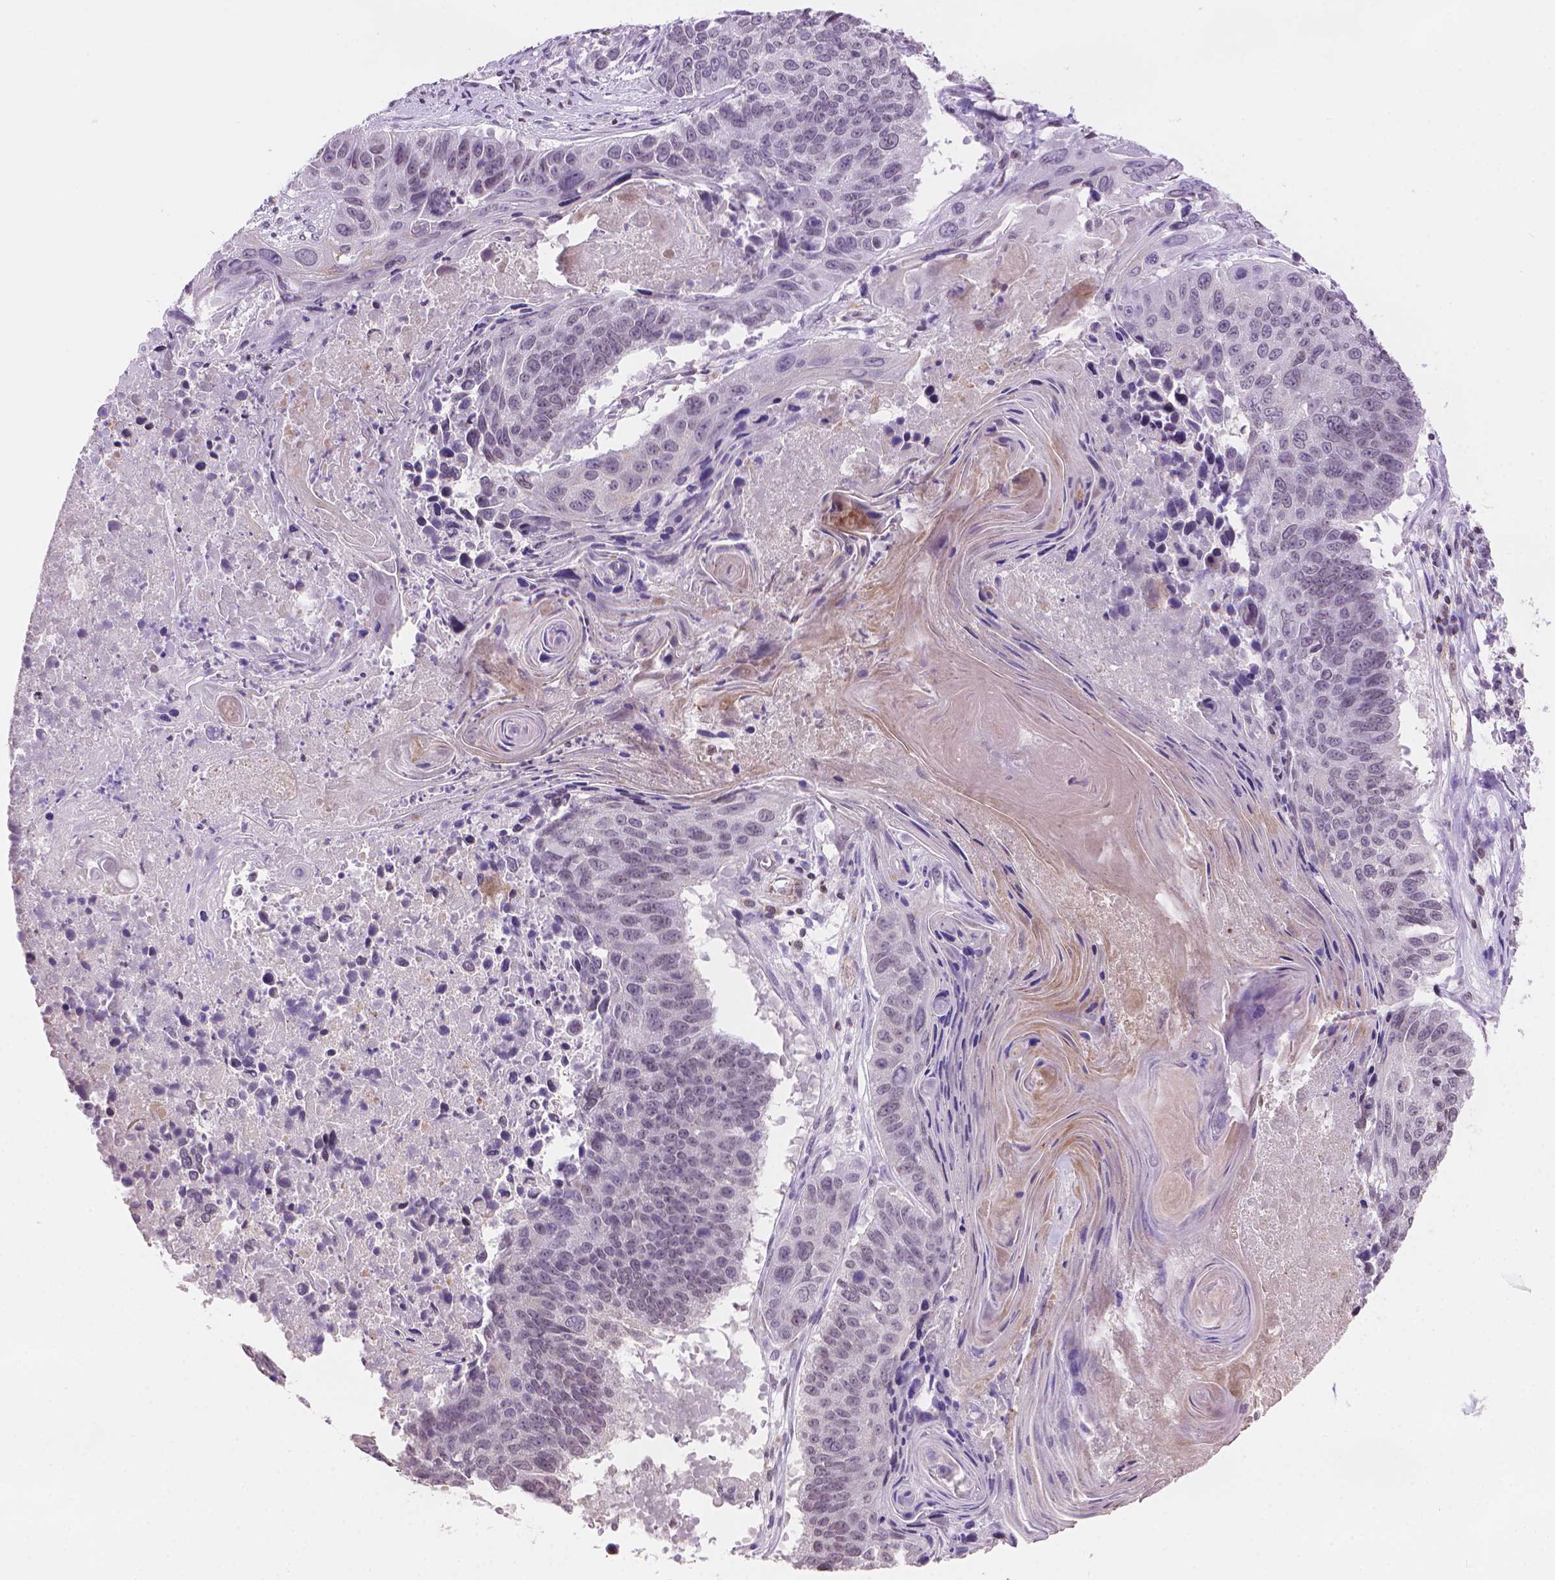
{"staining": {"intensity": "negative", "quantity": "none", "location": "none"}, "tissue": "lung cancer", "cell_type": "Tumor cells", "image_type": "cancer", "snomed": [{"axis": "morphology", "description": "Squamous cell carcinoma, NOS"}, {"axis": "topography", "description": "Lung"}], "caption": "Squamous cell carcinoma (lung) was stained to show a protein in brown. There is no significant staining in tumor cells. Brightfield microscopy of immunohistochemistry stained with DAB (brown) and hematoxylin (blue), captured at high magnification.", "gene": "TMEM184A", "patient": {"sex": "male", "age": 73}}